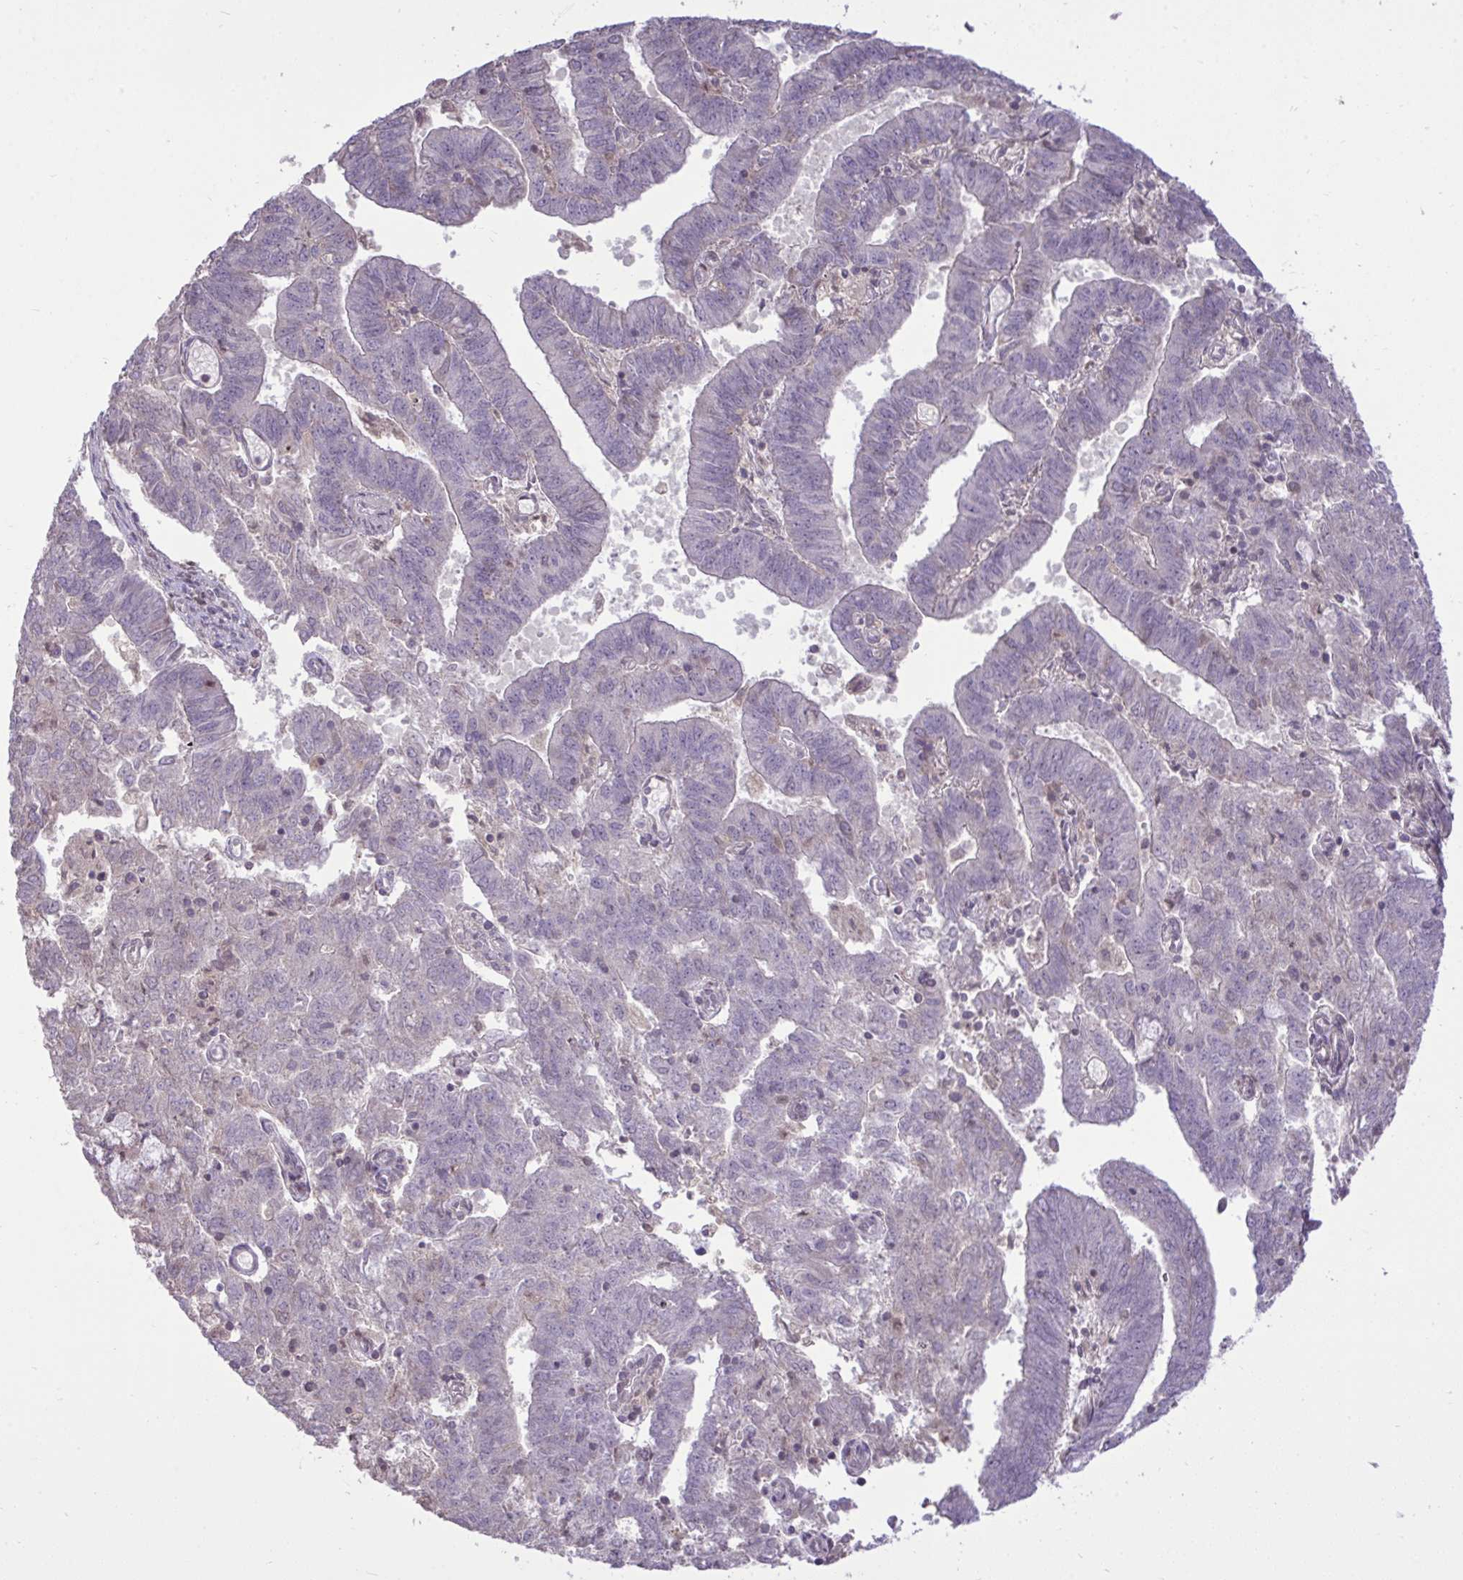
{"staining": {"intensity": "negative", "quantity": "none", "location": "none"}, "tissue": "endometrial cancer", "cell_type": "Tumor cells", "image_type": "cancer", "snomed": [{"axis": "morphology", "description": "Adenocarcinoma, NOS"}, {"axis": "topography", "description": "Endometrium"}], "caption": "Immunohistochemistry (IHC) histopathology image of neoplastic tissue: endometrial adenocarcinoma stained with DAB (3,3'-diaminobenzidine) demonstrates no significant protein staining in tumor cells.", "gene": "CYP20A1", "patient": {"sex": "female", "age": 82}}